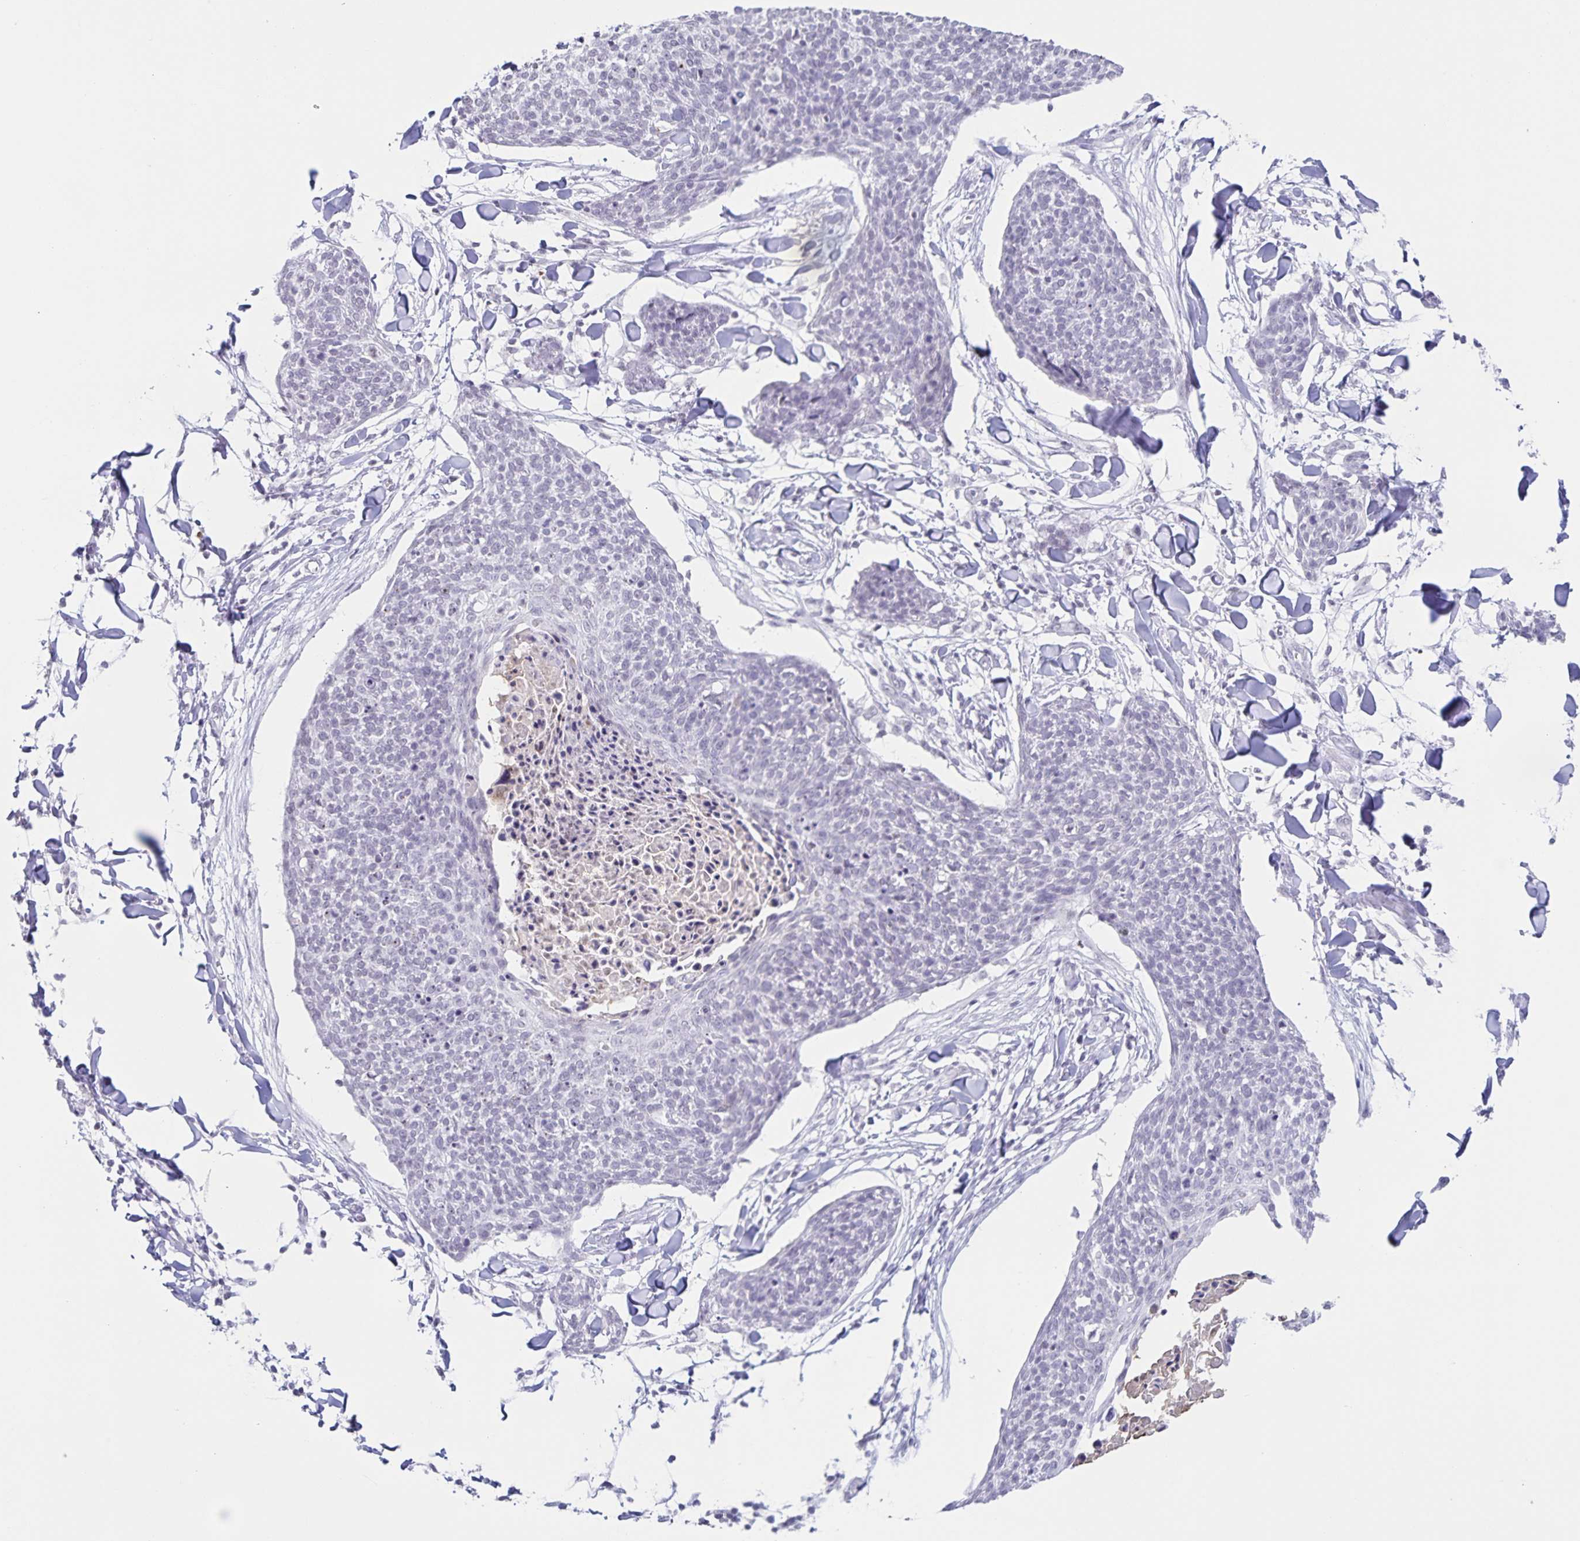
{"staining": {"intensity": "negative", "quantity": "none", "location": "none"}, "tissue": "skin cancer", "cell_type": "Tumor cells", "image_type": "cancer", "snomed": [{"axis": "morphology", "description": "Squamous cell carcinoma, NOS"}, {"axis": "topography", "description": "Skin"}, {"axis": "topography", "description": "Vulva"}], "caption": "This is an immunohistochemistry (IHC) image of human skin cancer (squamous cell carcinoma). There is no positivity in tumor cells.", "gene": "LCE6A", "patient": {"sex": "female", "age": 75}}